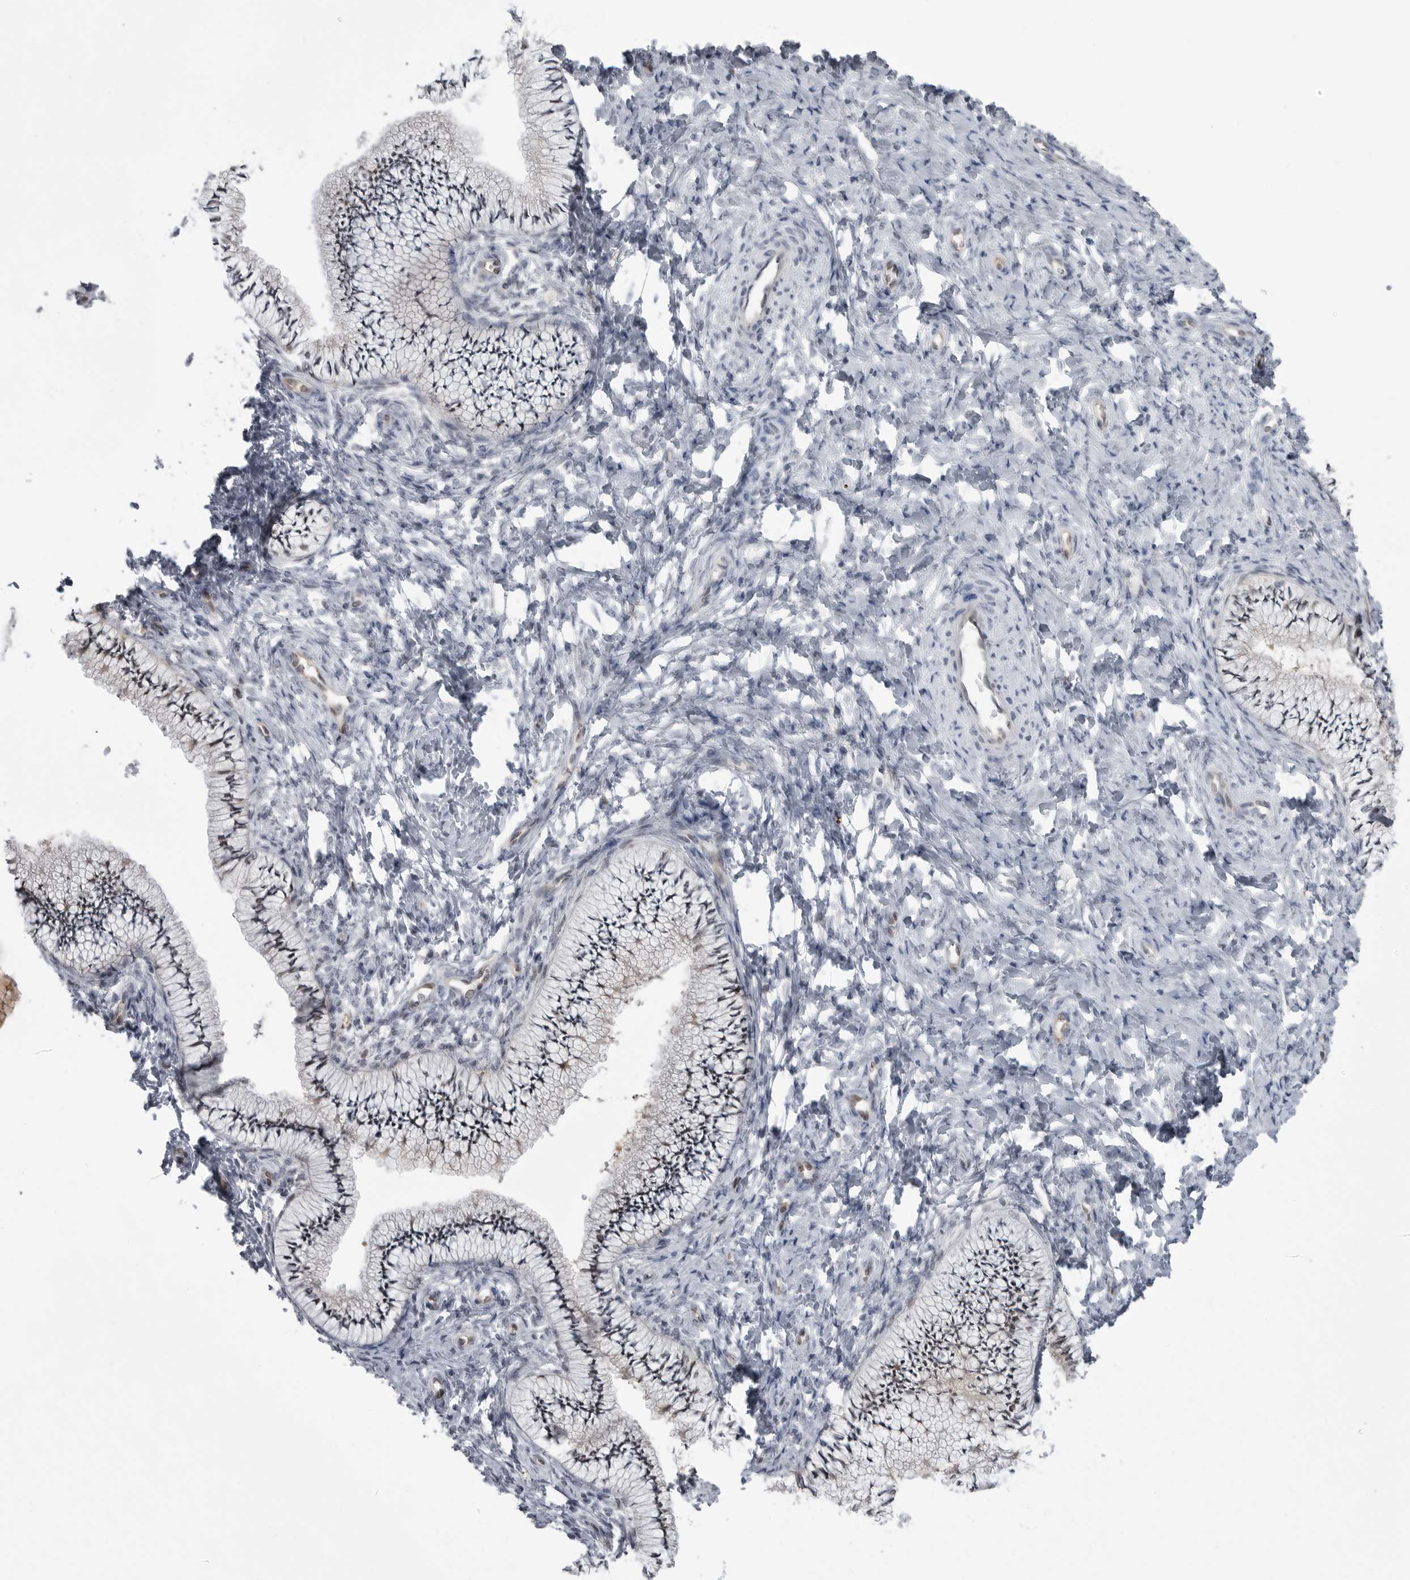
{"staining": {"intensity": "weak", "quantity": "25%-75%", "location": "nuclear"}, "tissue": "cervix", "cell_type": "Glandular cells", "image_type": "normal", "snomed": [{"axis": "morphology", "description": "Normal tissue, NOS"}, {"axis": "topography", "description": "Cervix"}], "caption": "Immunohistochemistry histopathology image of benign human cervix stained for a protein (brown), which reveals low levels of weak nuclear staining in about 25%-75% of glandular cells.", "gene": "PNPO", "patient": {"sex": "female", "age": 36}}